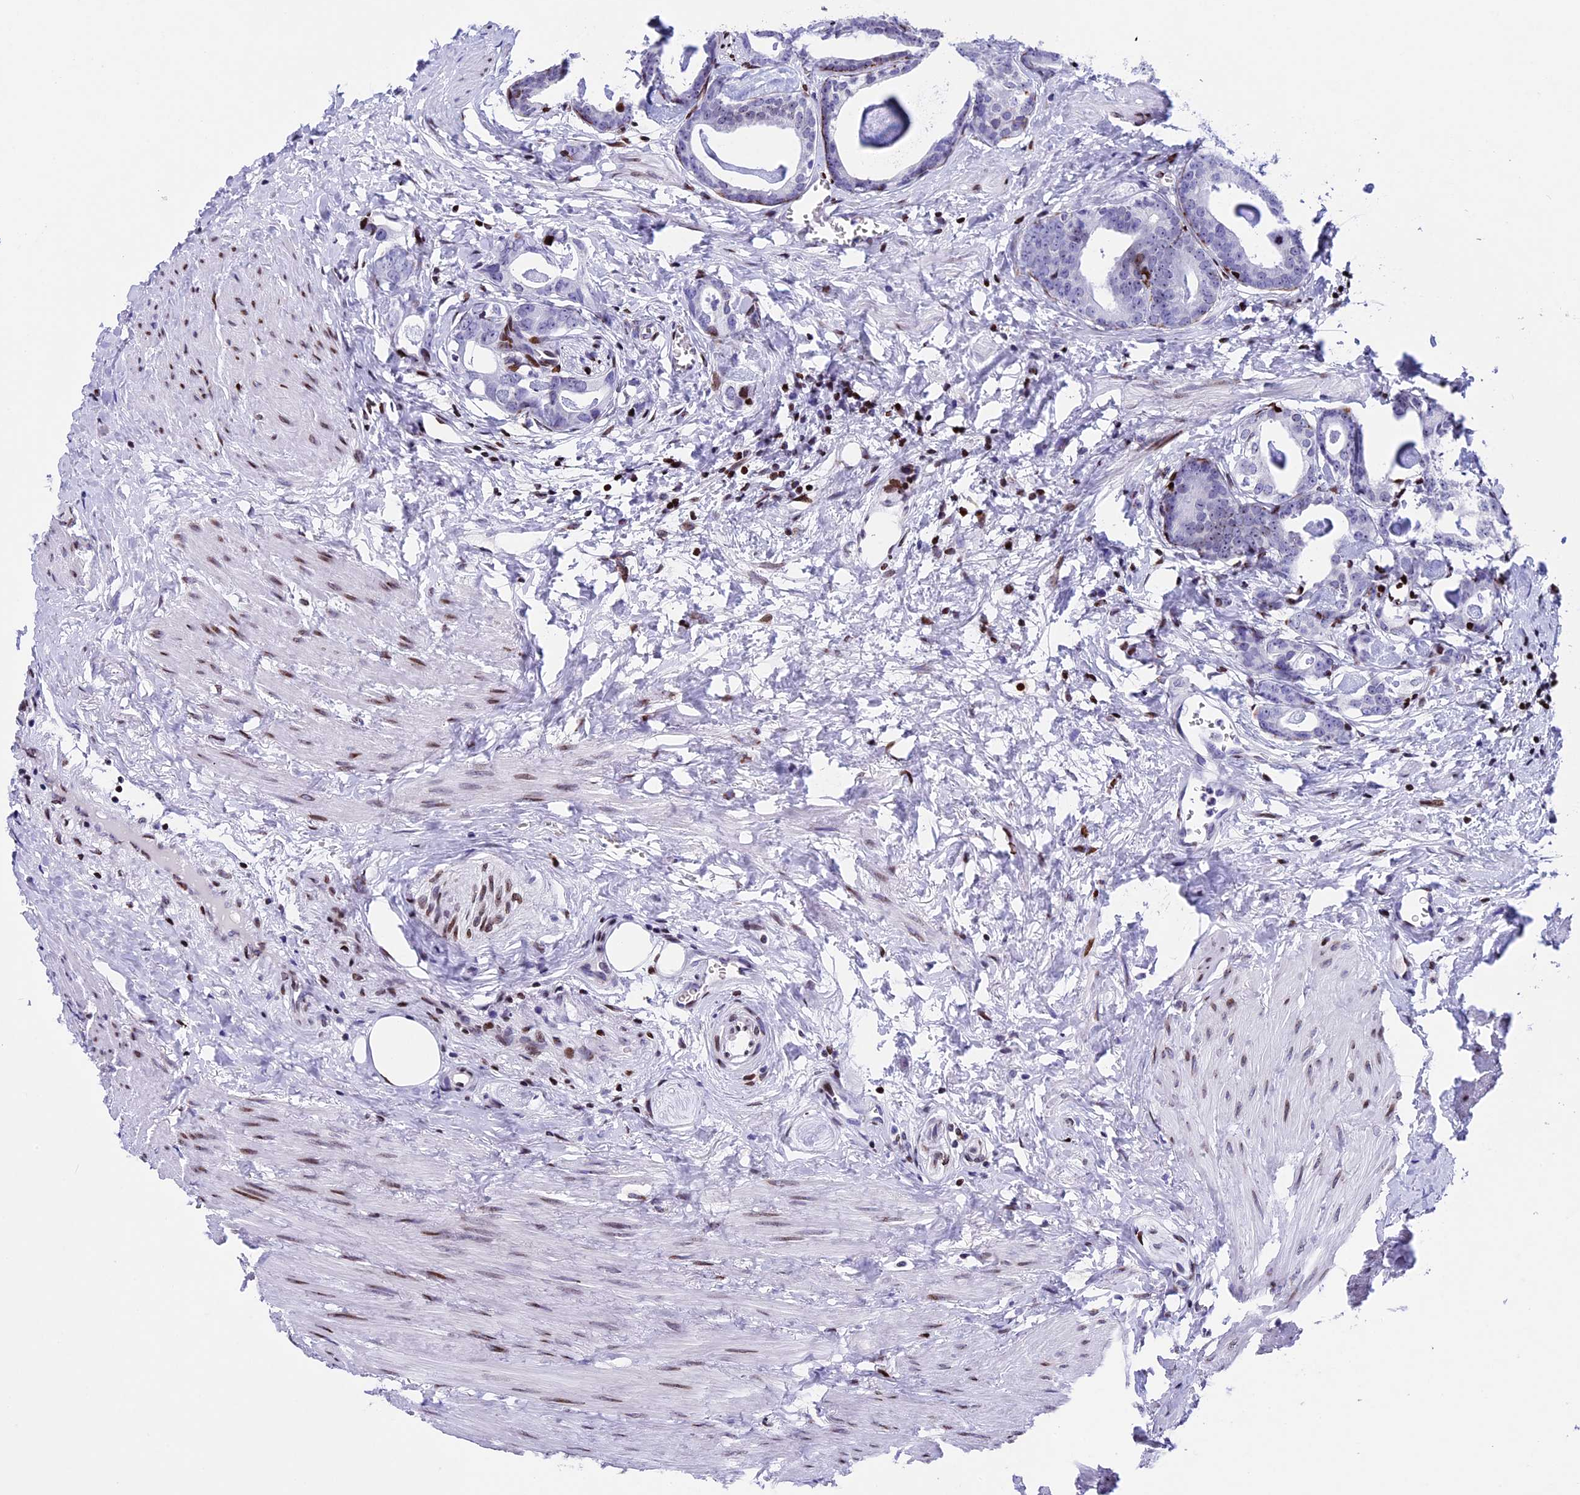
{"staining": {"intensity": "moderate", "quantity": "<25%", "location": "nuclear"}, "tissue": "prostate cancer", "cell_type": "Tumor cells", "image_type": "cancer", "snomed": [{"axis": "morphology", "description": "Adenocarcinoma, Low grade"}, {"axis": "topography", "description": "Prostate"}], "caption": "Low-grade adenocarcinoma (prostate) stained with immunohistochemistry demonstrates moderate nuclear expression in about <25% of tumor cells. (DAB (3,3'-diaminobenzidine) IHC, brown staining for protein, blue staining for nuclei).", "gene": "BTBD3", "patient": {"sex": "male", "age": 71}}